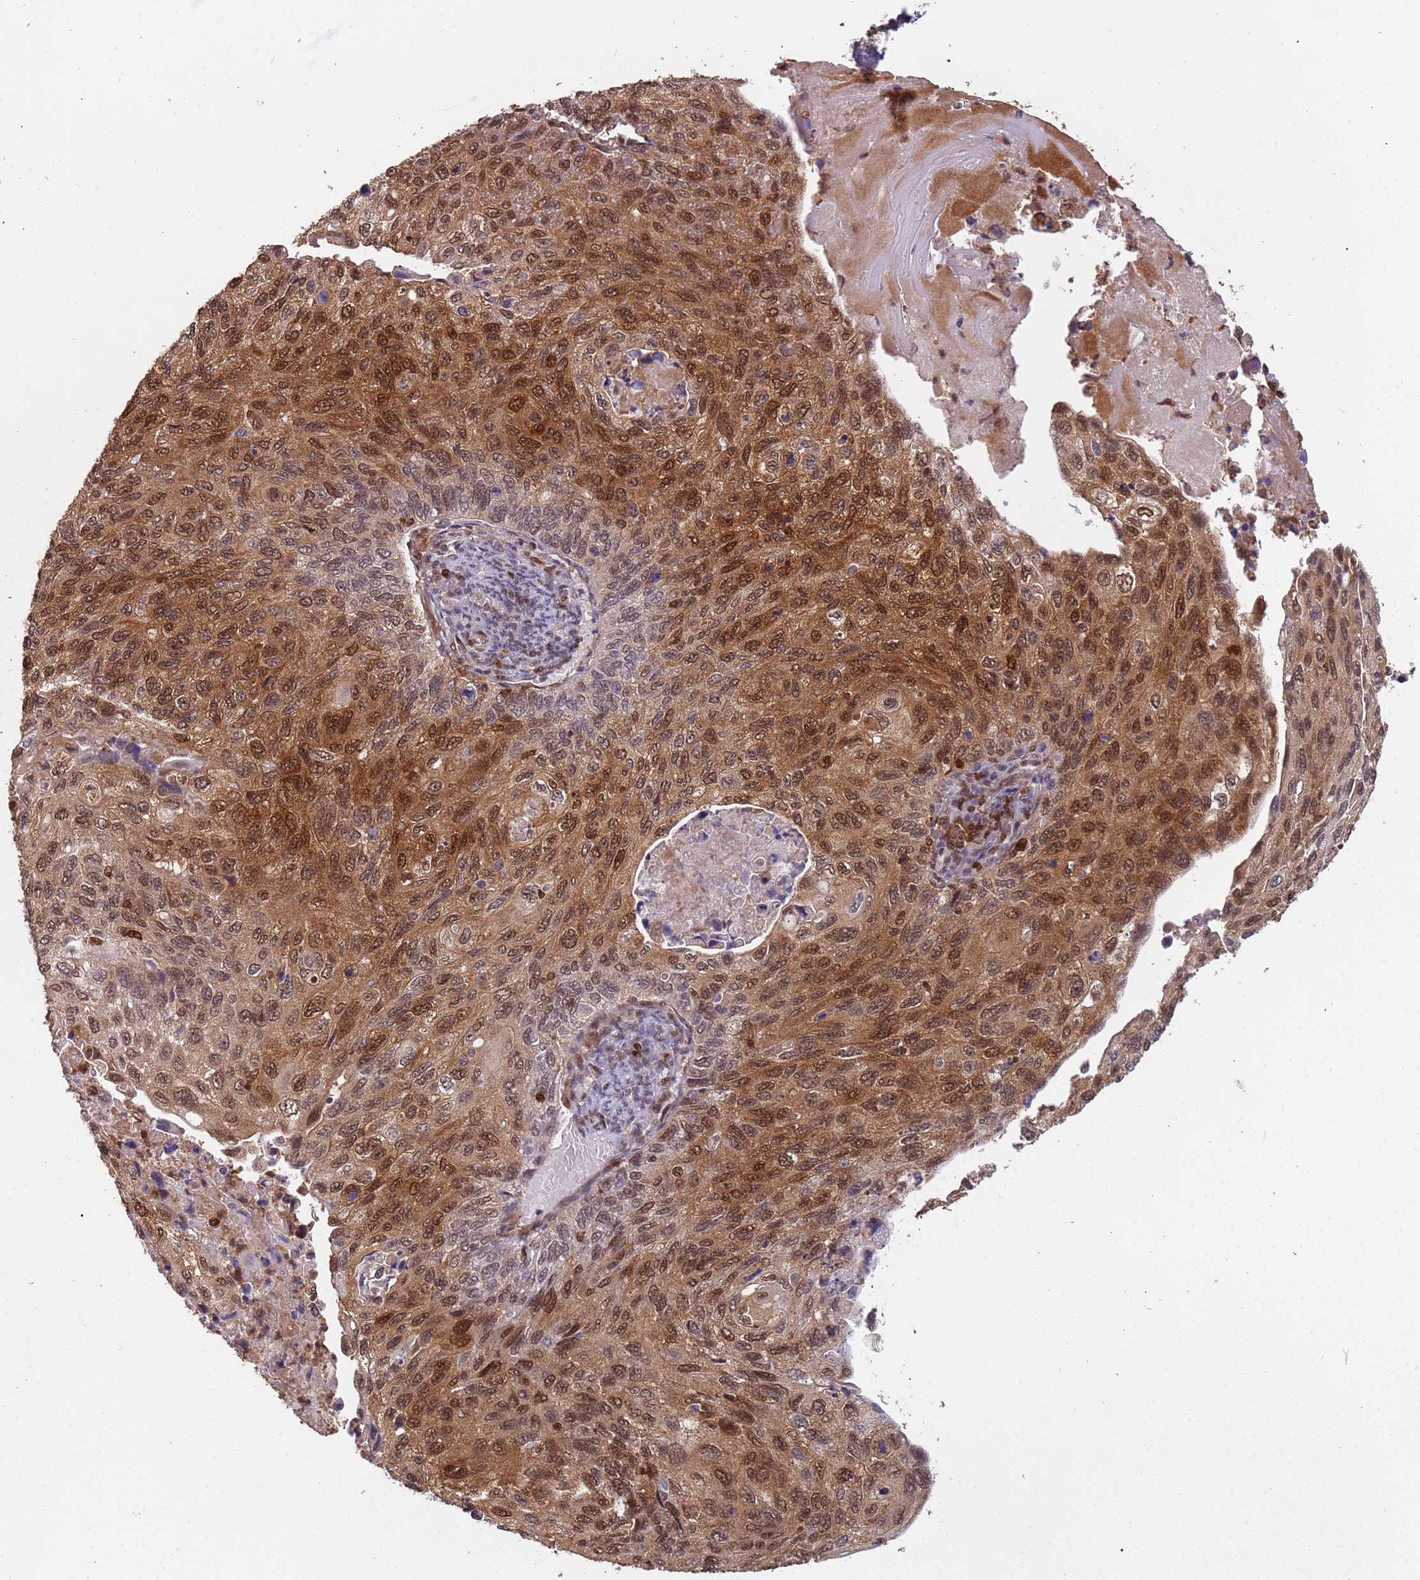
{"staining": {"intensity": "moderate", "quantity": ">75%", "location": "cytoplasmic/membranous,nuclear"}, "tissue": "cervical cancer", "cell_type": "Tumor cells", "image_type": "cancer", "snomed": [{"axis": "morphology", "description": "Squamous cell carcinoma, NOS"}, {"axis": "topography", "description": "Cervix"}], "caption": "Cervical cancer (squamous cell carcinoma) tissue shows moderate cytoplasmic/membranous and nuclear expression in approximately >75% of tumor cells", "gene": "GBP2", "patient": {"sex": "female", "age": 70}}